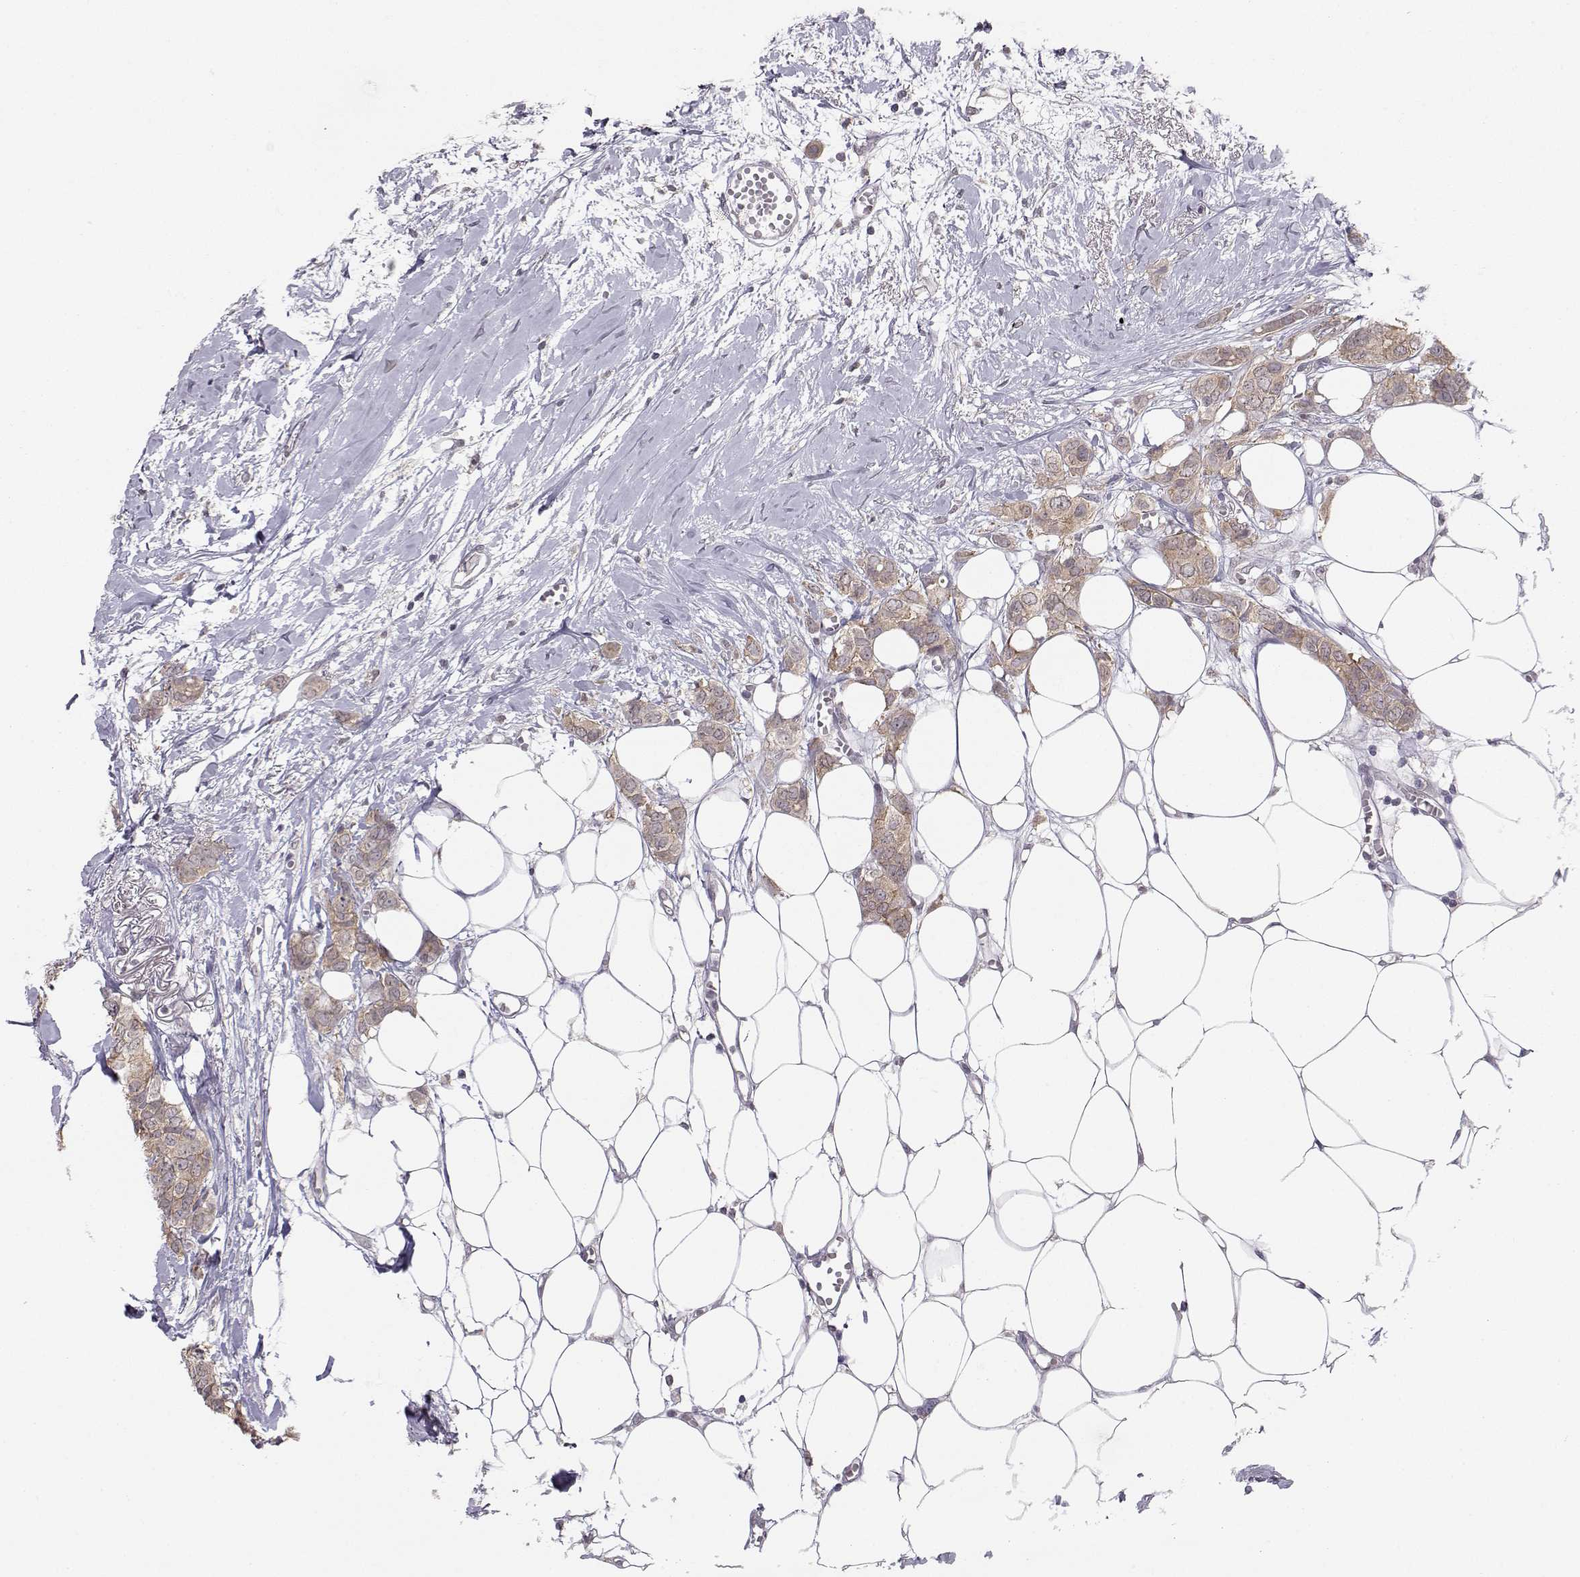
{"staining": {"intensity": "weak", "quantity": ">75%", "location": "cytoplasmic/membranous"}, "tissue": "breast cancer", "cell_type": "Tumor cells", "image_type": "cancer", "snomed": [{"axis": "morphology", "description": "Duct carcinoma"}, {"axis": "topography", "description": "Breast"}], "caption": "Immunohistochemical staining of human breast intraductal carcinoma reveals weak cytoplasmic/membranous protein staining in approximately >75% of tumor cells.", "gene": "KIF13B", "patient": {"sex": "female", "age": 85}}